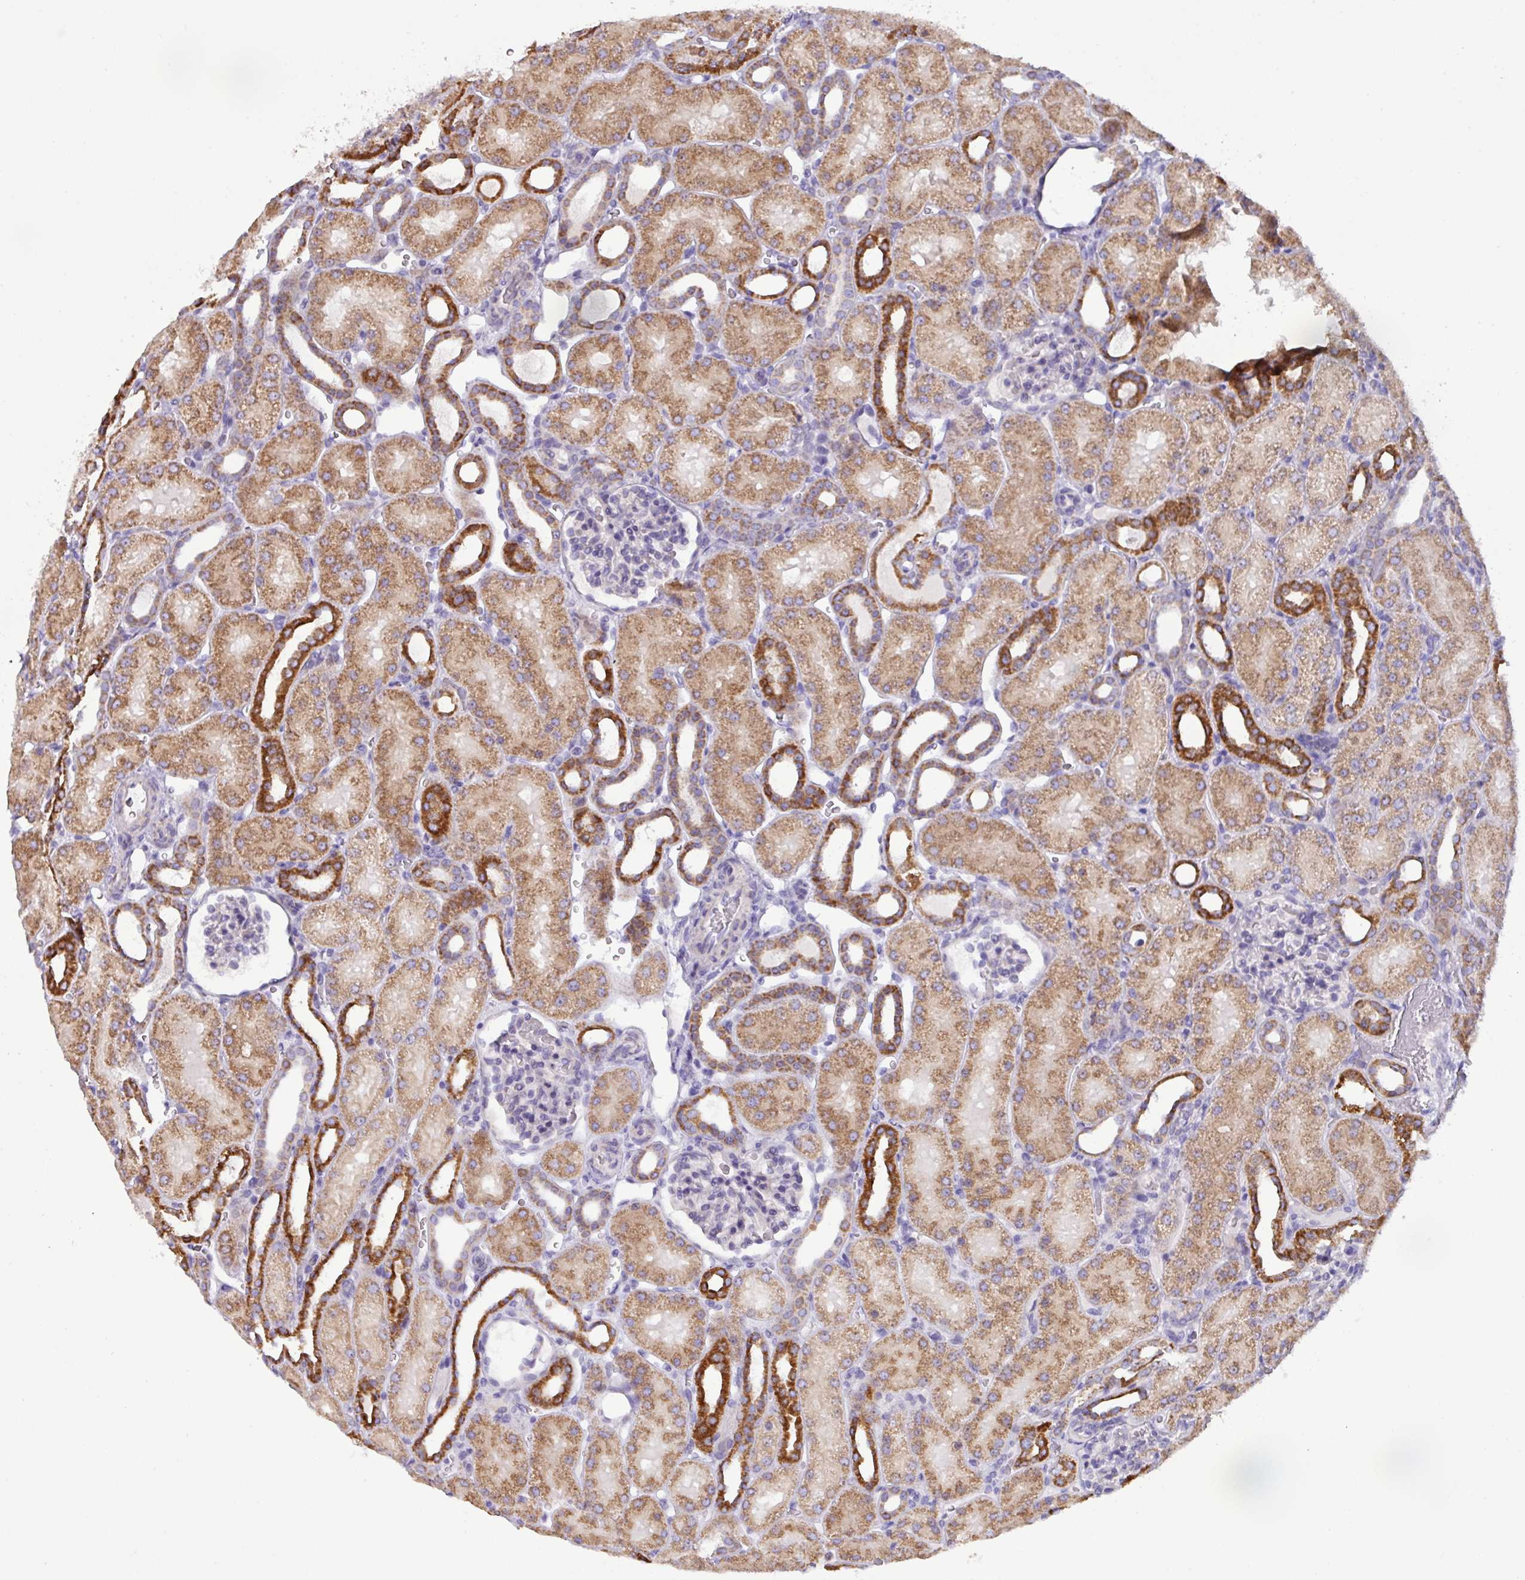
{"staining": {"intensity": "negative", "quantity": "none", "location": "none"}, "tissue": "kidney", "cell_type": "Cells in glomeruli", "image_type": "normal", "snomed": [{"axis": "morphology", "description": "Normal tissue, NOS"}, {"axis": "topography", "description": "Kidney"}], "caption": "High magnification brightfield microscopy of normal kidney stained with DAB (brown) and counterstained with hematoxylin (blue): cells in glomeruli show no significant staining. (DAB IHC with hematoxylin counter stain).", "gene": "MT", "patient": {"sex": "male", "age": 2}}